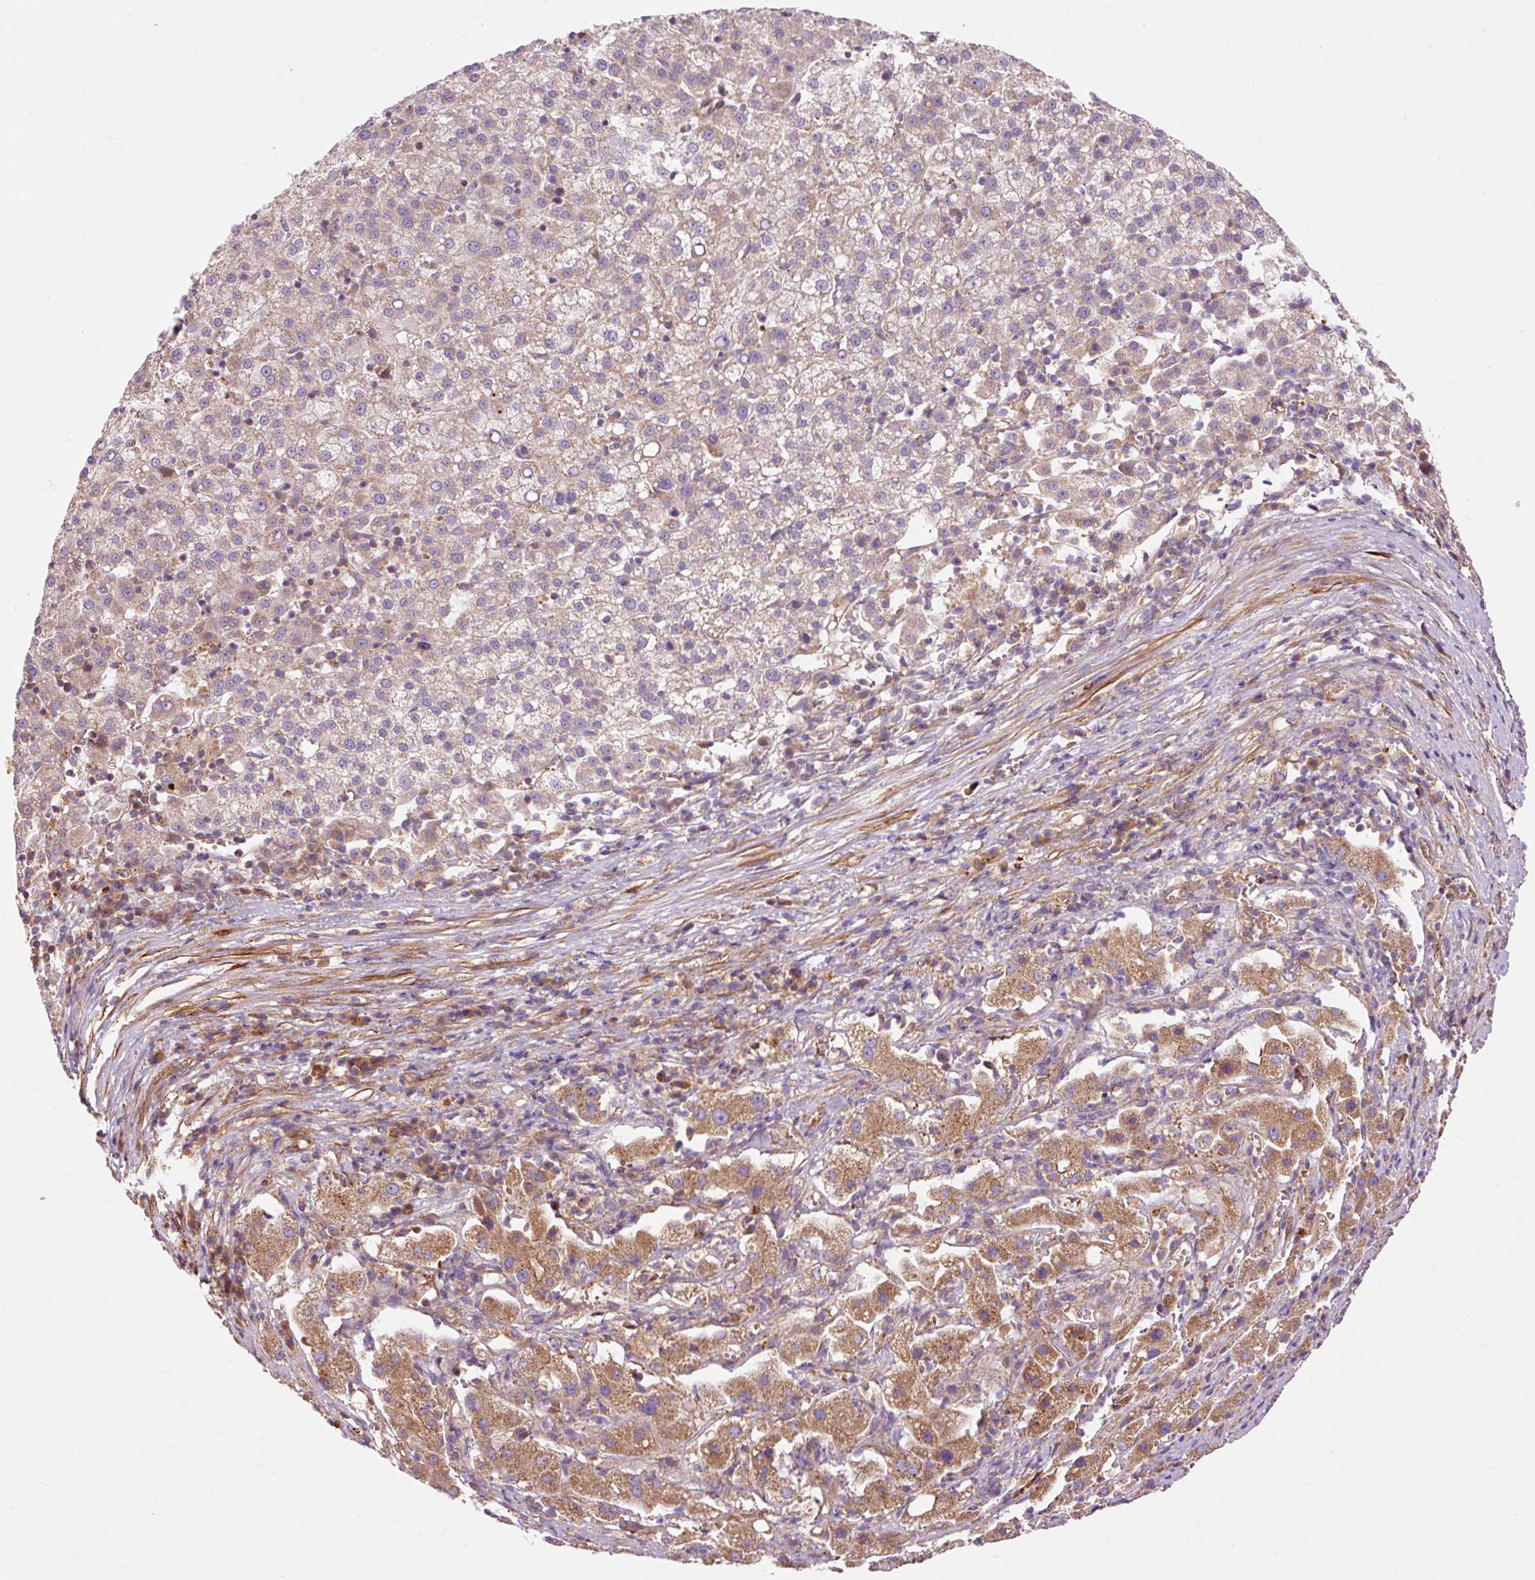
{"staining": {"intensity": "moderate", "quantity": "<25%", "location": "cytoplasmic/membranous"}, "tissue": "liver cancer", "cell_type": "Tumor cells", "image_type": "cancer", "snomed": [{"axis": "morphology", "description": "Carcinoma, Hepatocellular, NOS"}, {"axis": "topography", "description": "Liver"}], "caption": "Moderate cytoplasmic/membranous positivity for a protein is seen in approximately <25% of tumor cells of hepatocellular carcinoma (liver) using IHC.", "gene": "RIPOR3", "patient": {"sex": "female", "age": 58}}